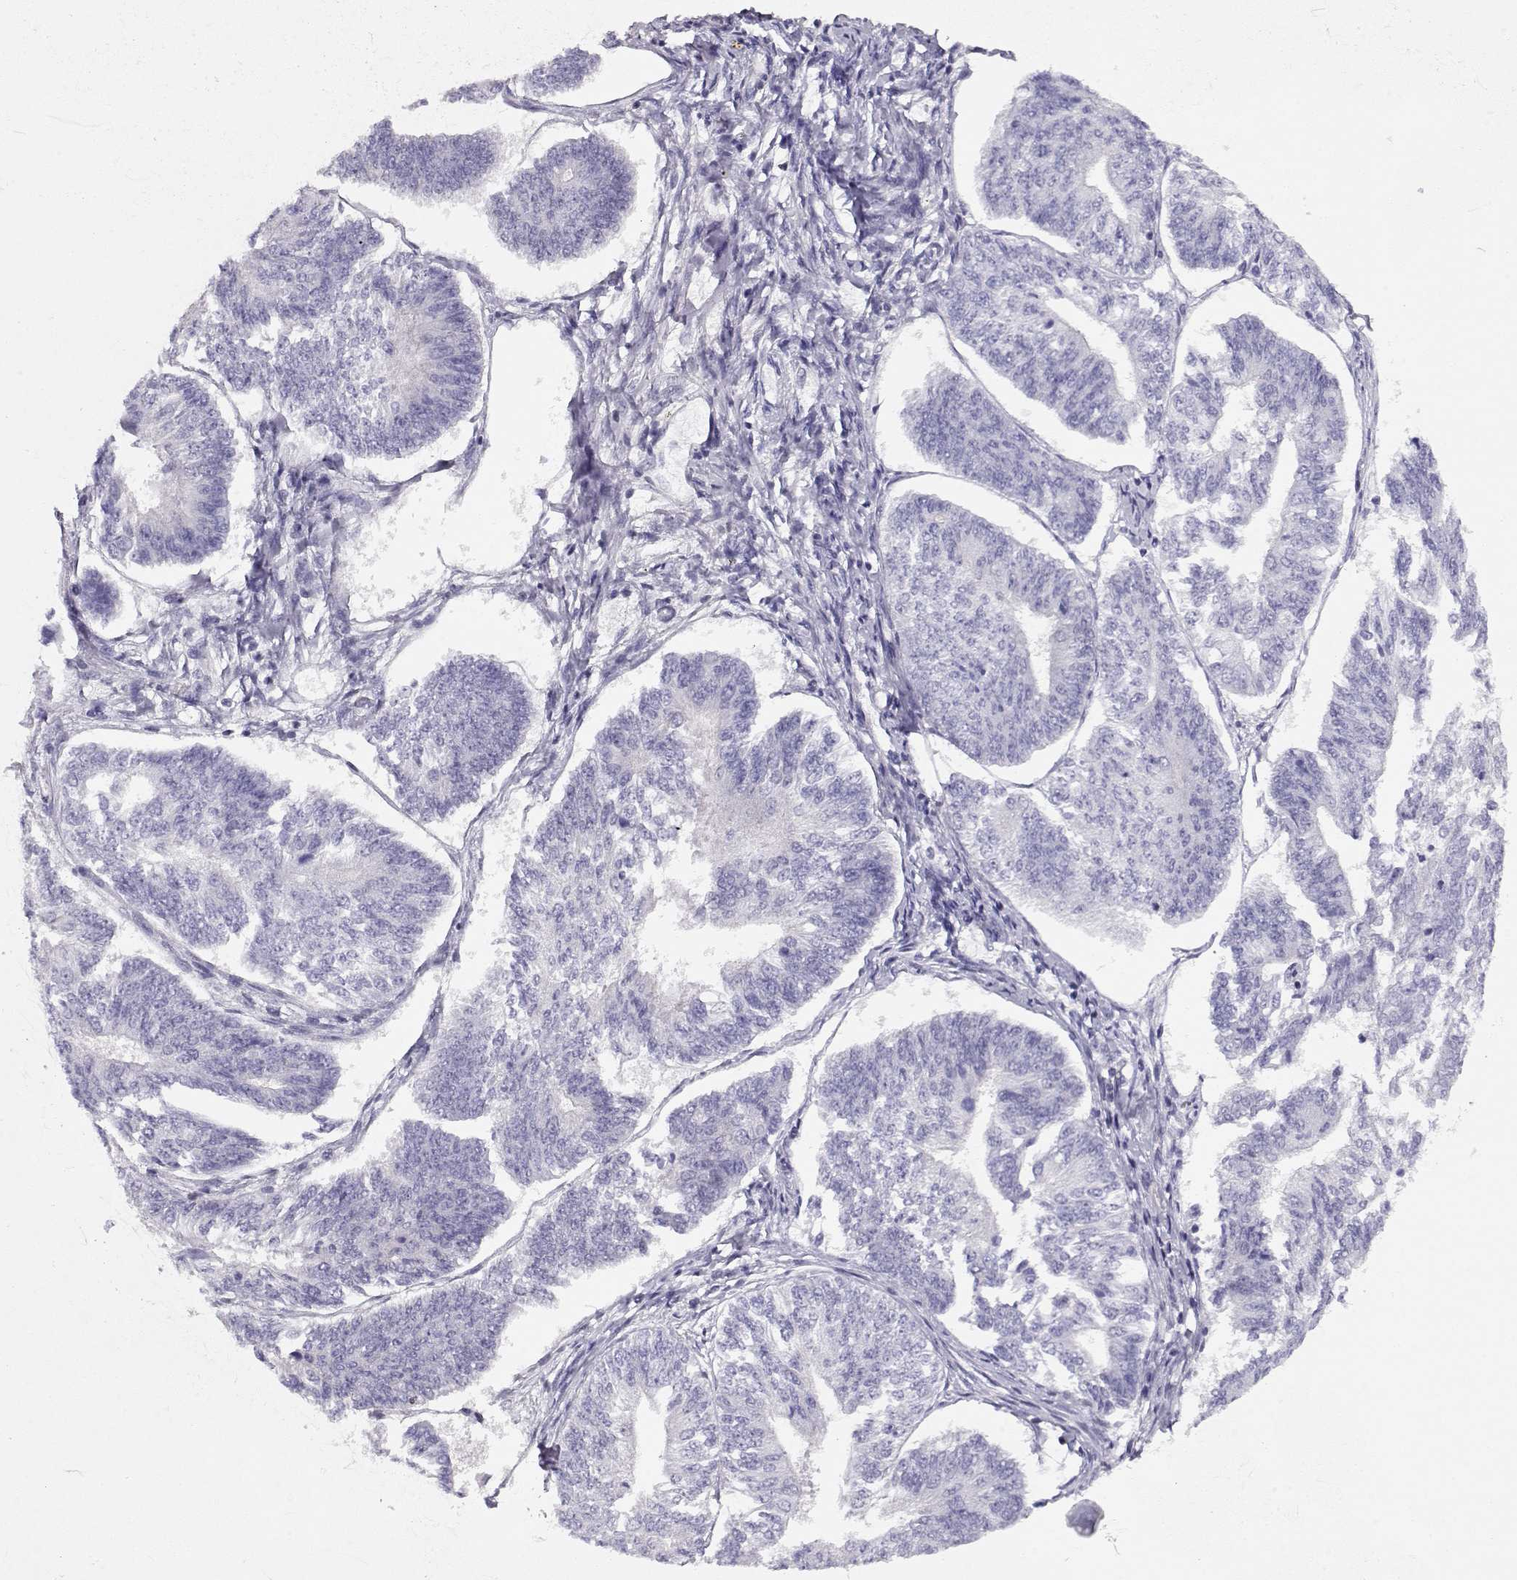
{"staining": {"intensity": "negative", "quantity": "none", "location": "none"}, "tissue": "endometrial cancer", "cell_type": "Tumor cells", "image_type": "cancer", "snomed": [{"axis": "morphology", "description": "Adenocarcinoma, NOS"}, {"axis": "topography", "description": "Endometrium"}], "caption": "Tumor cells are negative for protein expression in human endometrial adenocarcinoma.", "gene": "CRX", "patient": {"sex": "female", "age": 58}}